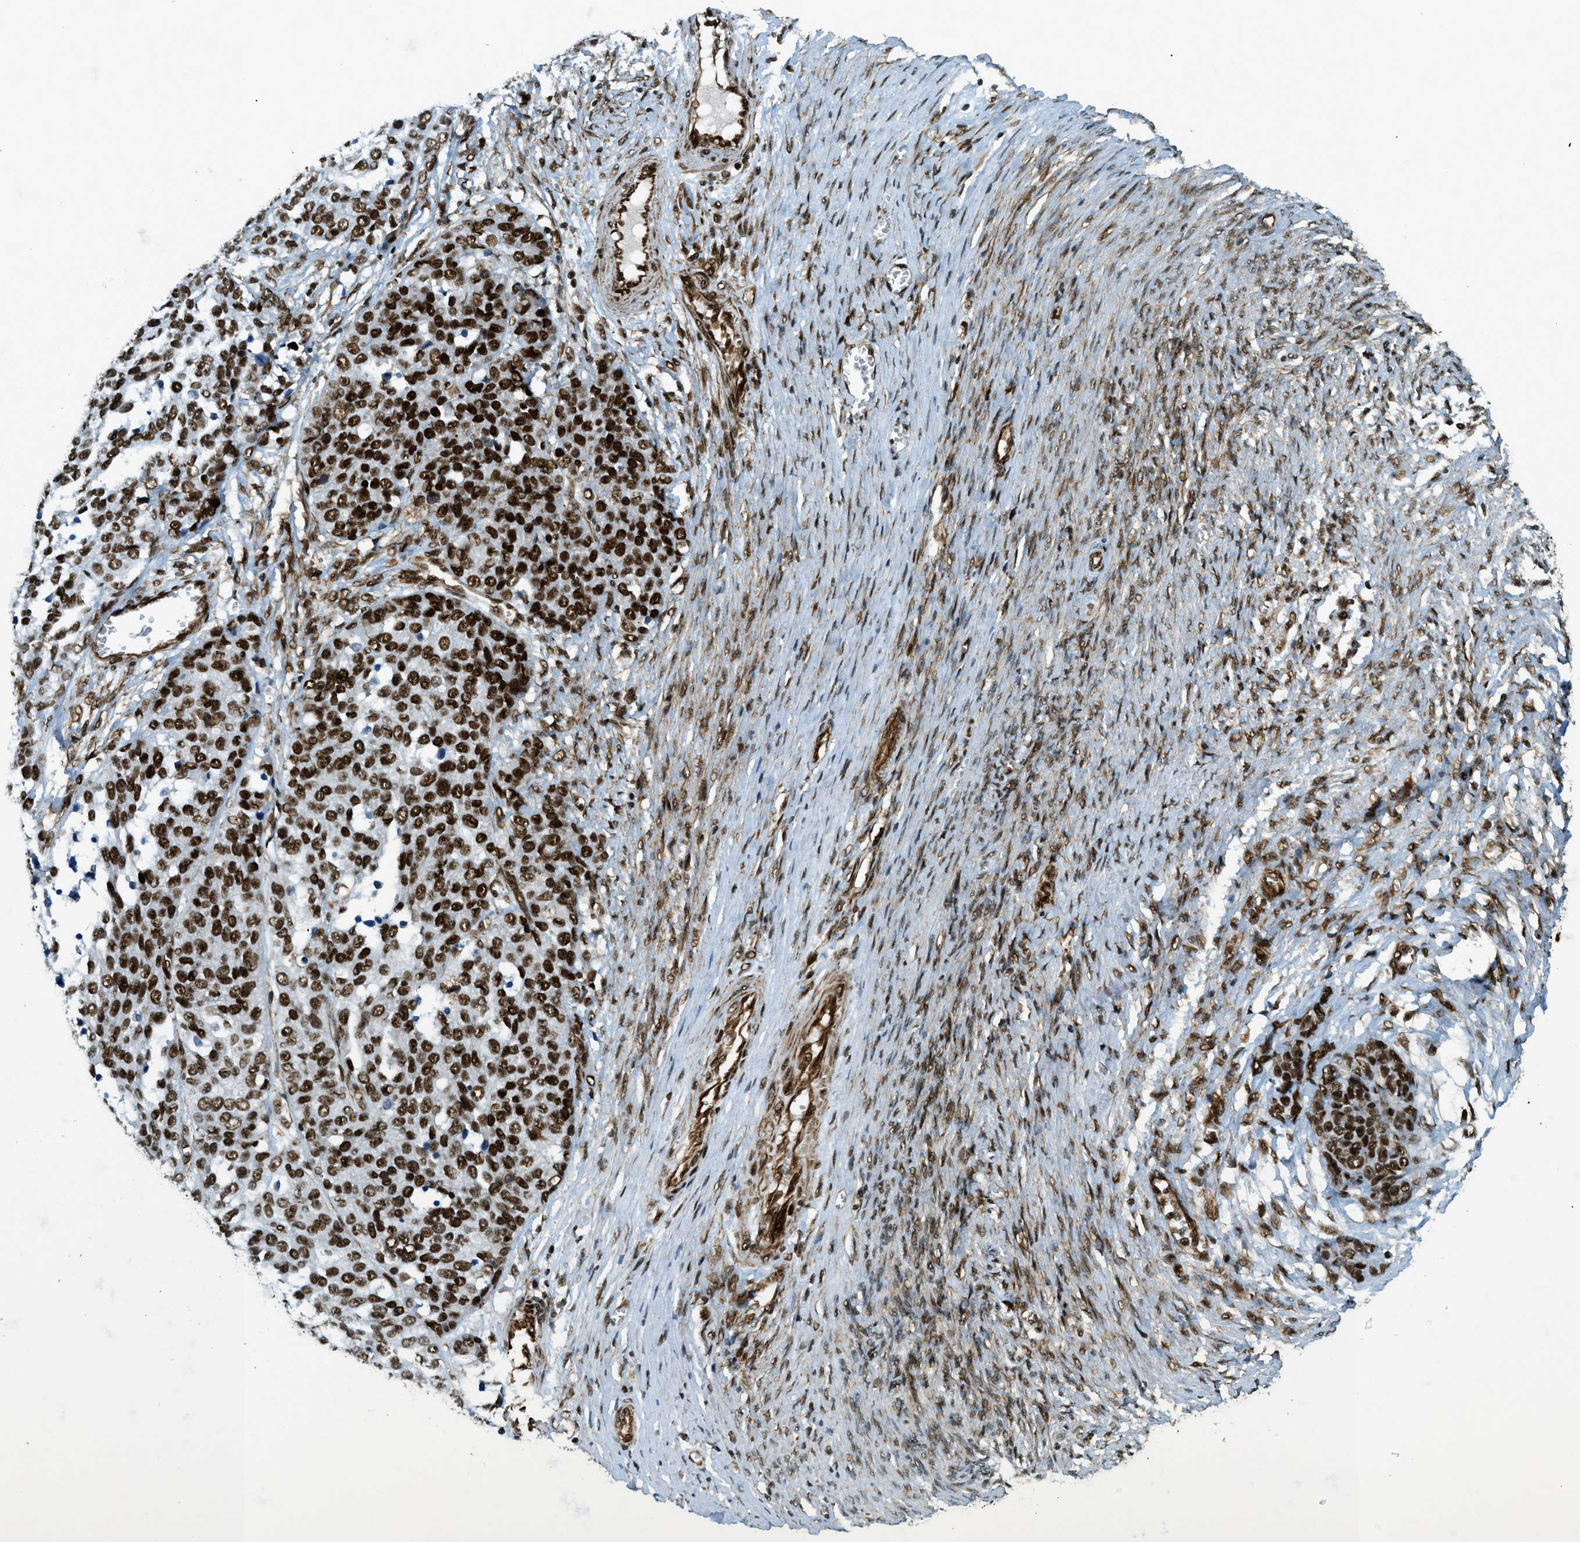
{"staining": {"intensity": "strong", "quantity": ">75%", "location": "nuclear"}, "tissue": "ovarian cancer", "cell_type": "Tumor cells", "image_type": "cancer", "snomed": [{"axis": "morphology", "description": "Cystadenocarcinoma, serous, NOS"}, {"axis": "topography", "description": "Ovary"}], "caption": "Immunohistochemistry (DAB) staining of serous cystadenocarcinoma (ovarian) demonstrates strong nuclear protein staining in approximately >75% of tumor cells. The protein of interest is shown in brown color, while the nuclei are stained blue.", "gene": "ZFR", "patient": {"sex": "female", "age": 44}}